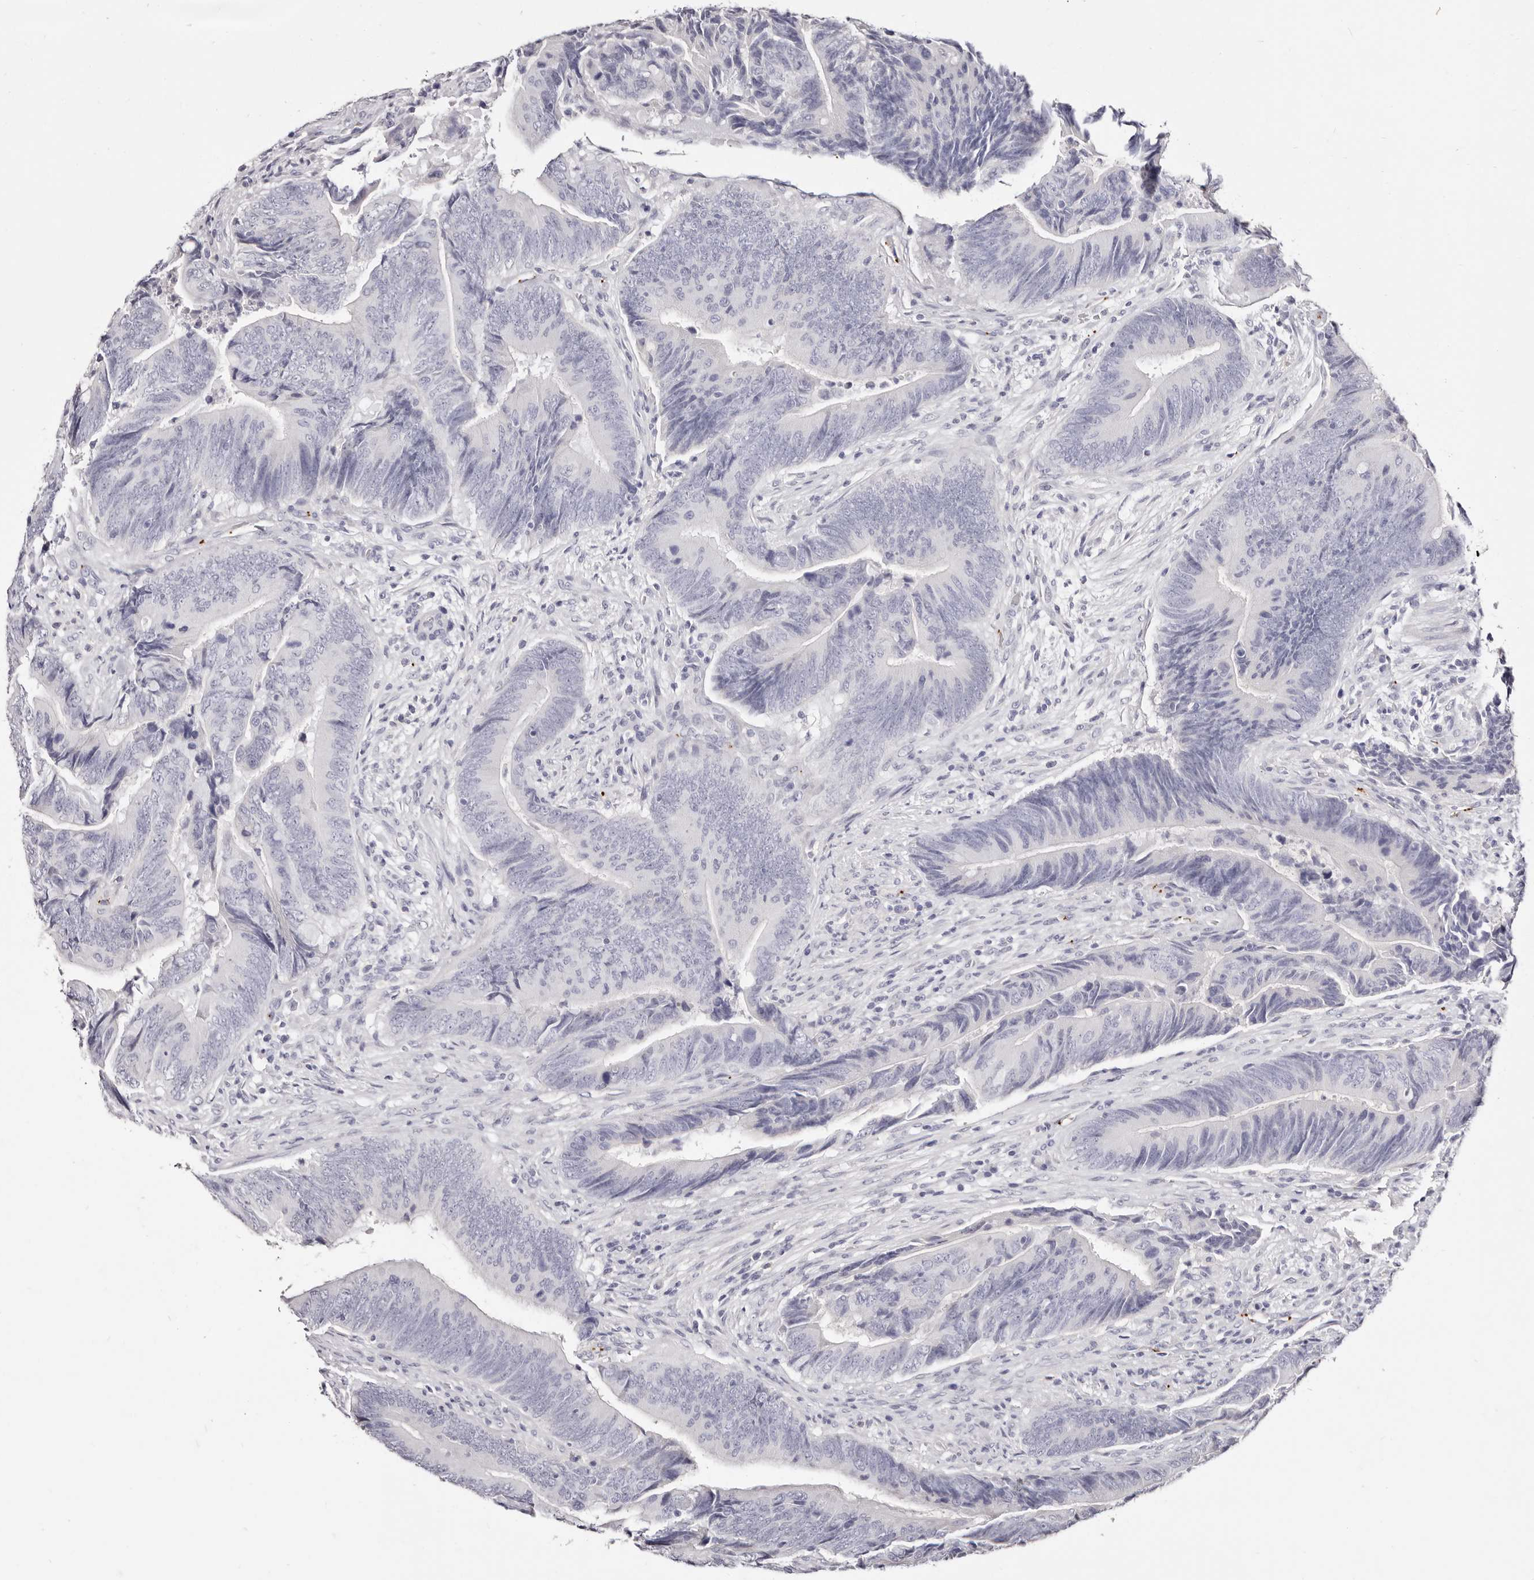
{"staining": {"intensity": "negative", "quantity": "none", "location": "none"}, "tissue": "colorectal cancer", "cell_type": "Tumor cells", "image_type": "cancer", "snomed": [{"axis": "morphology", "description": "Normal tissue, NOS"}, {"axis": "morphology", "description": "Adenocarcinoma, NOS"}, {"axis": "topography", "description": "Colon"}], "caption": "Colorectal cancer stained for a protein using IHC shows no expression tumor cells.", "gene": "PF4", "patient": {"sex": "male", "age": 56}}